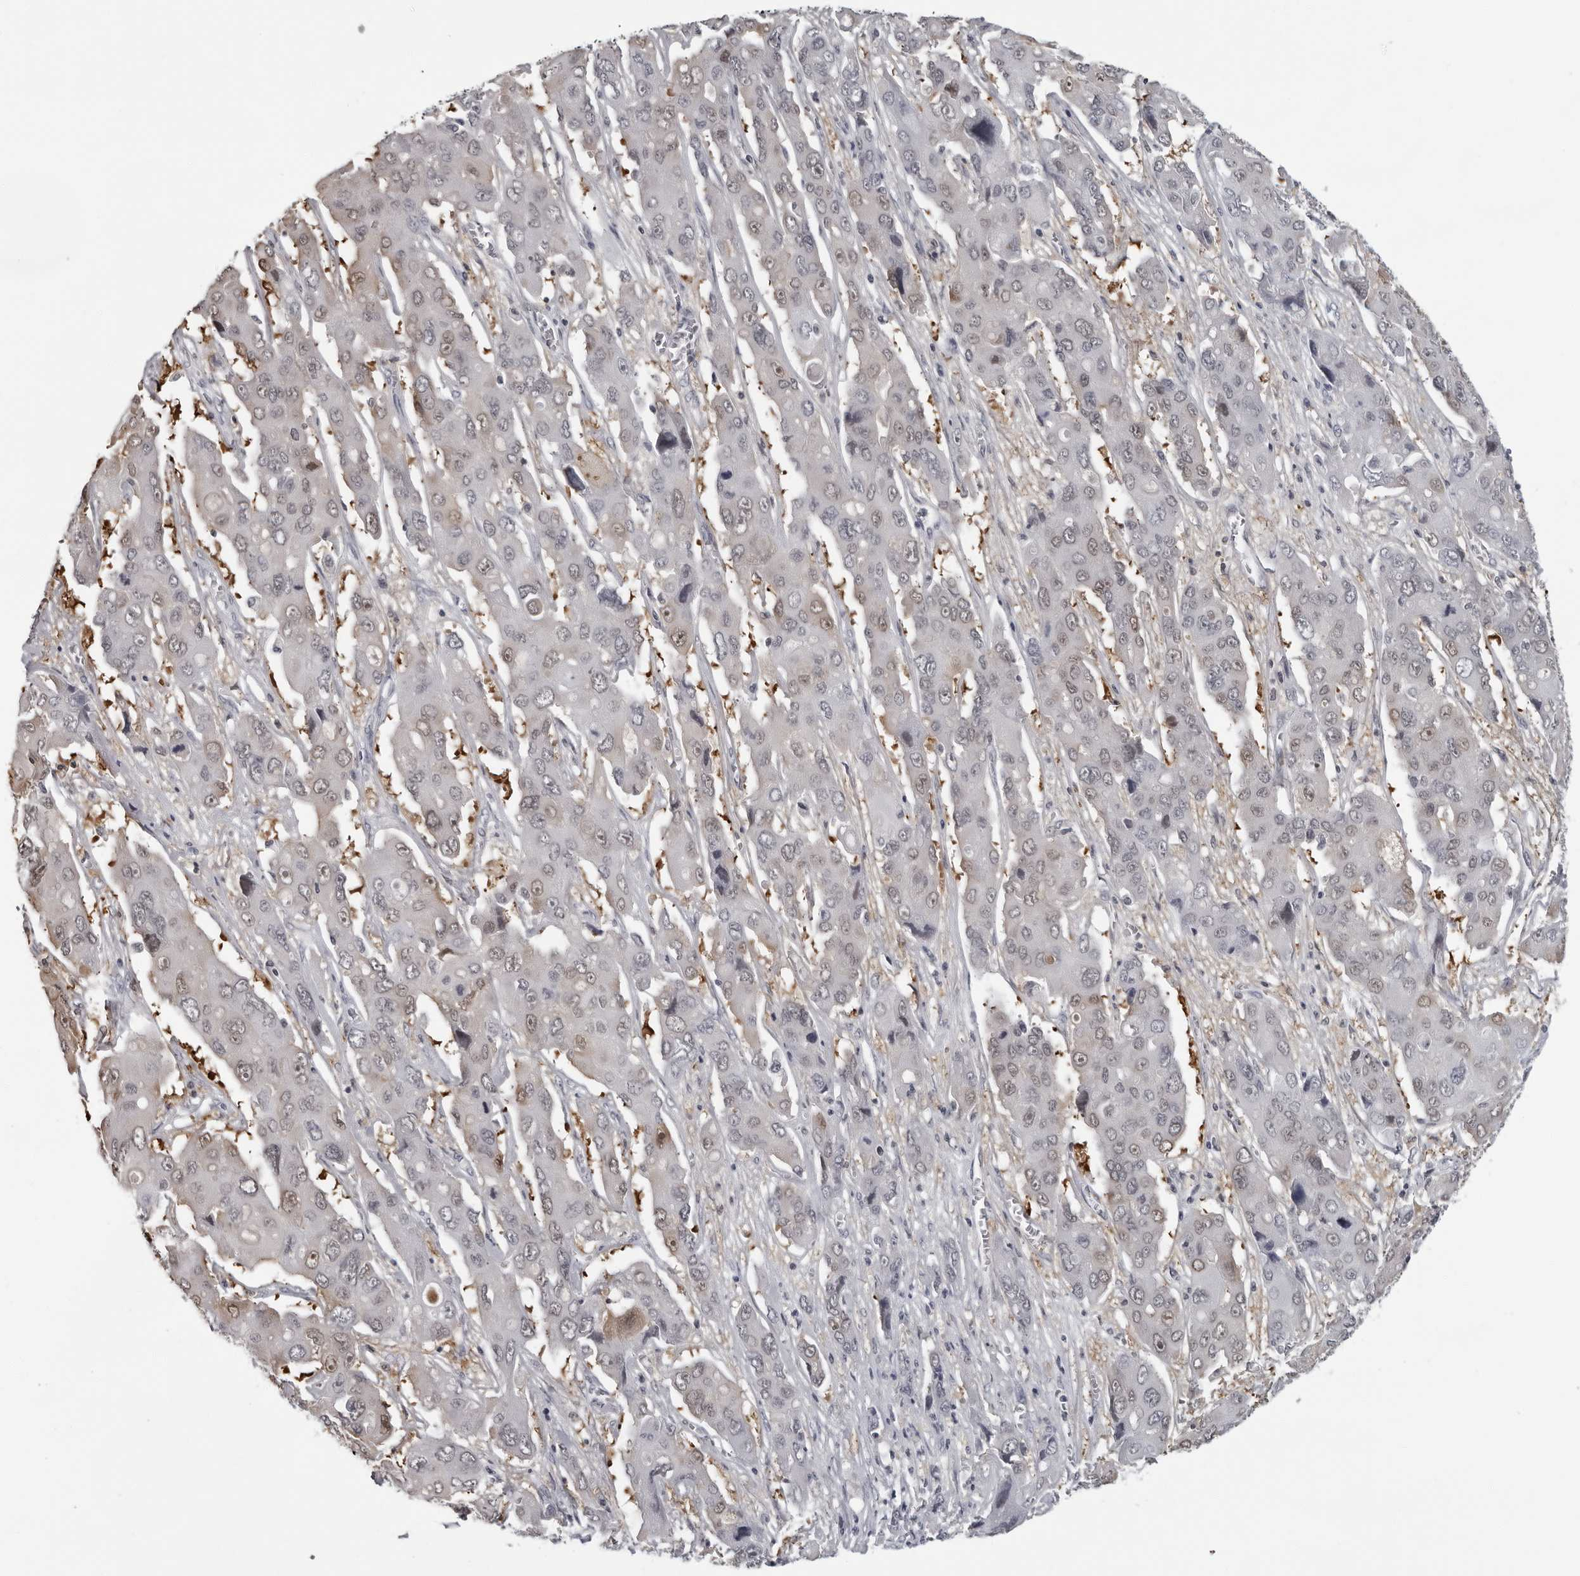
{"staining": {"intensity": "negative", "quantity": "none", "location": "none"}, "tissue": "liver cancer", "cell_type": "Tumor cells", "image_type": "cancer", "snomed": [{"axis": "morphology", "description": "Cholangiocarcinoma"}, {"axis": "topography", "description": "Liver"}], "caption": "This is an IHC micrograph of liver cholangiocarcinoma. There is no expression in tumor cells.", "gene": "LZIC", "patient": {"sex": "male", "age": 67}}